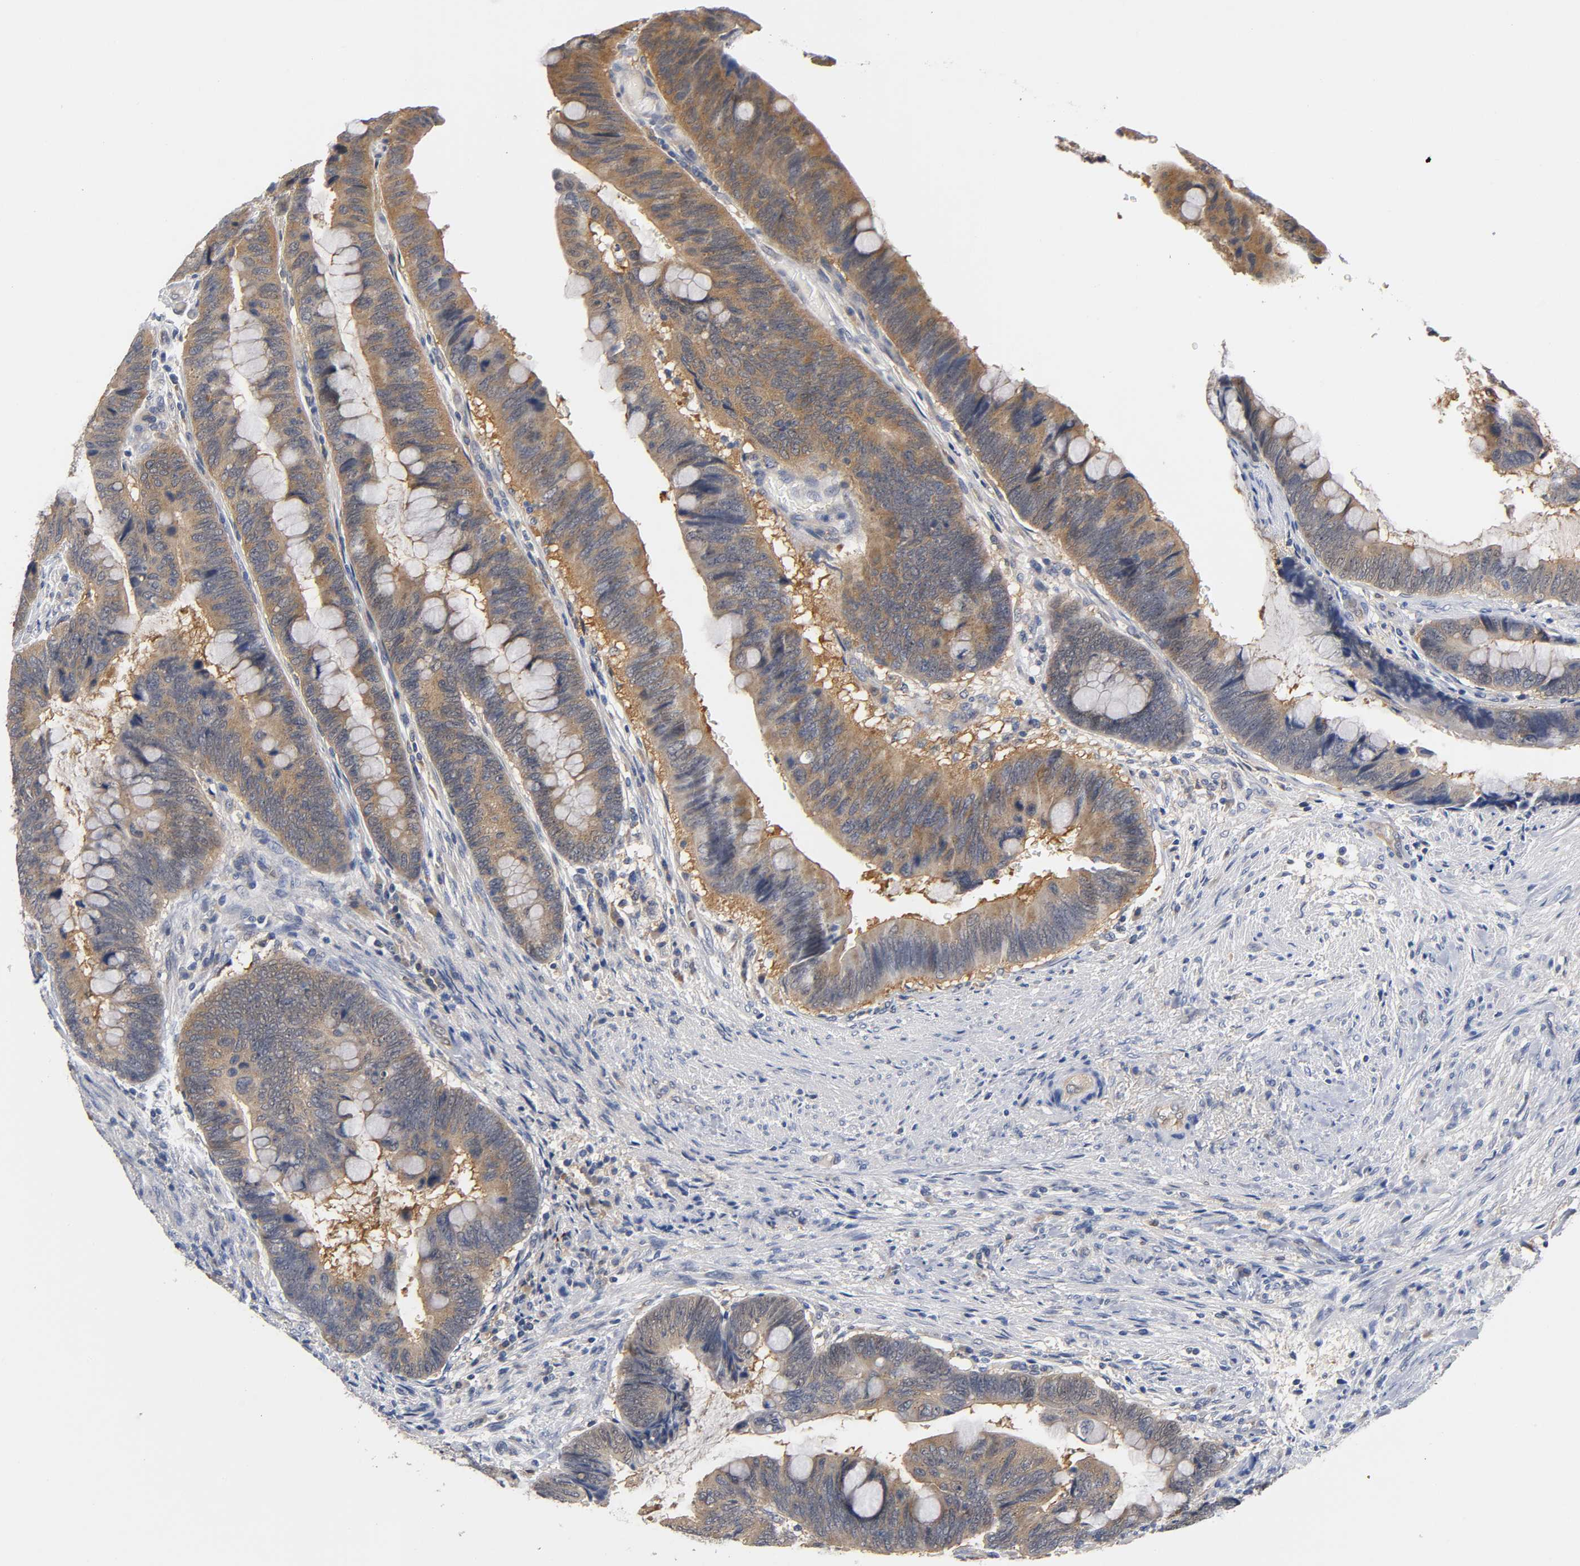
{"staining": {"intensity": "moderate", "quantity": ">75%", "location": "cytoplasmic/membranous"}, "tissue": "colorectal cancer", "cell_type": "Tumor cells", "image_type": "cancer", "snomed": [{"axis": "morphology", "description": "Normal tissue, NOS"}, {"axis": "morphology", "description": "Adenocarcinoma, NOS"}, {"axis": "topography", "description": "Rectum"}], "caption": "Human colorectal cancer stained for a protein (brown) shows moderate cytoplasmic/membranous positive staining in about >75% of tumor cells.", "gene": "FYN", "patient": {"sex": "male", "age": 92}}